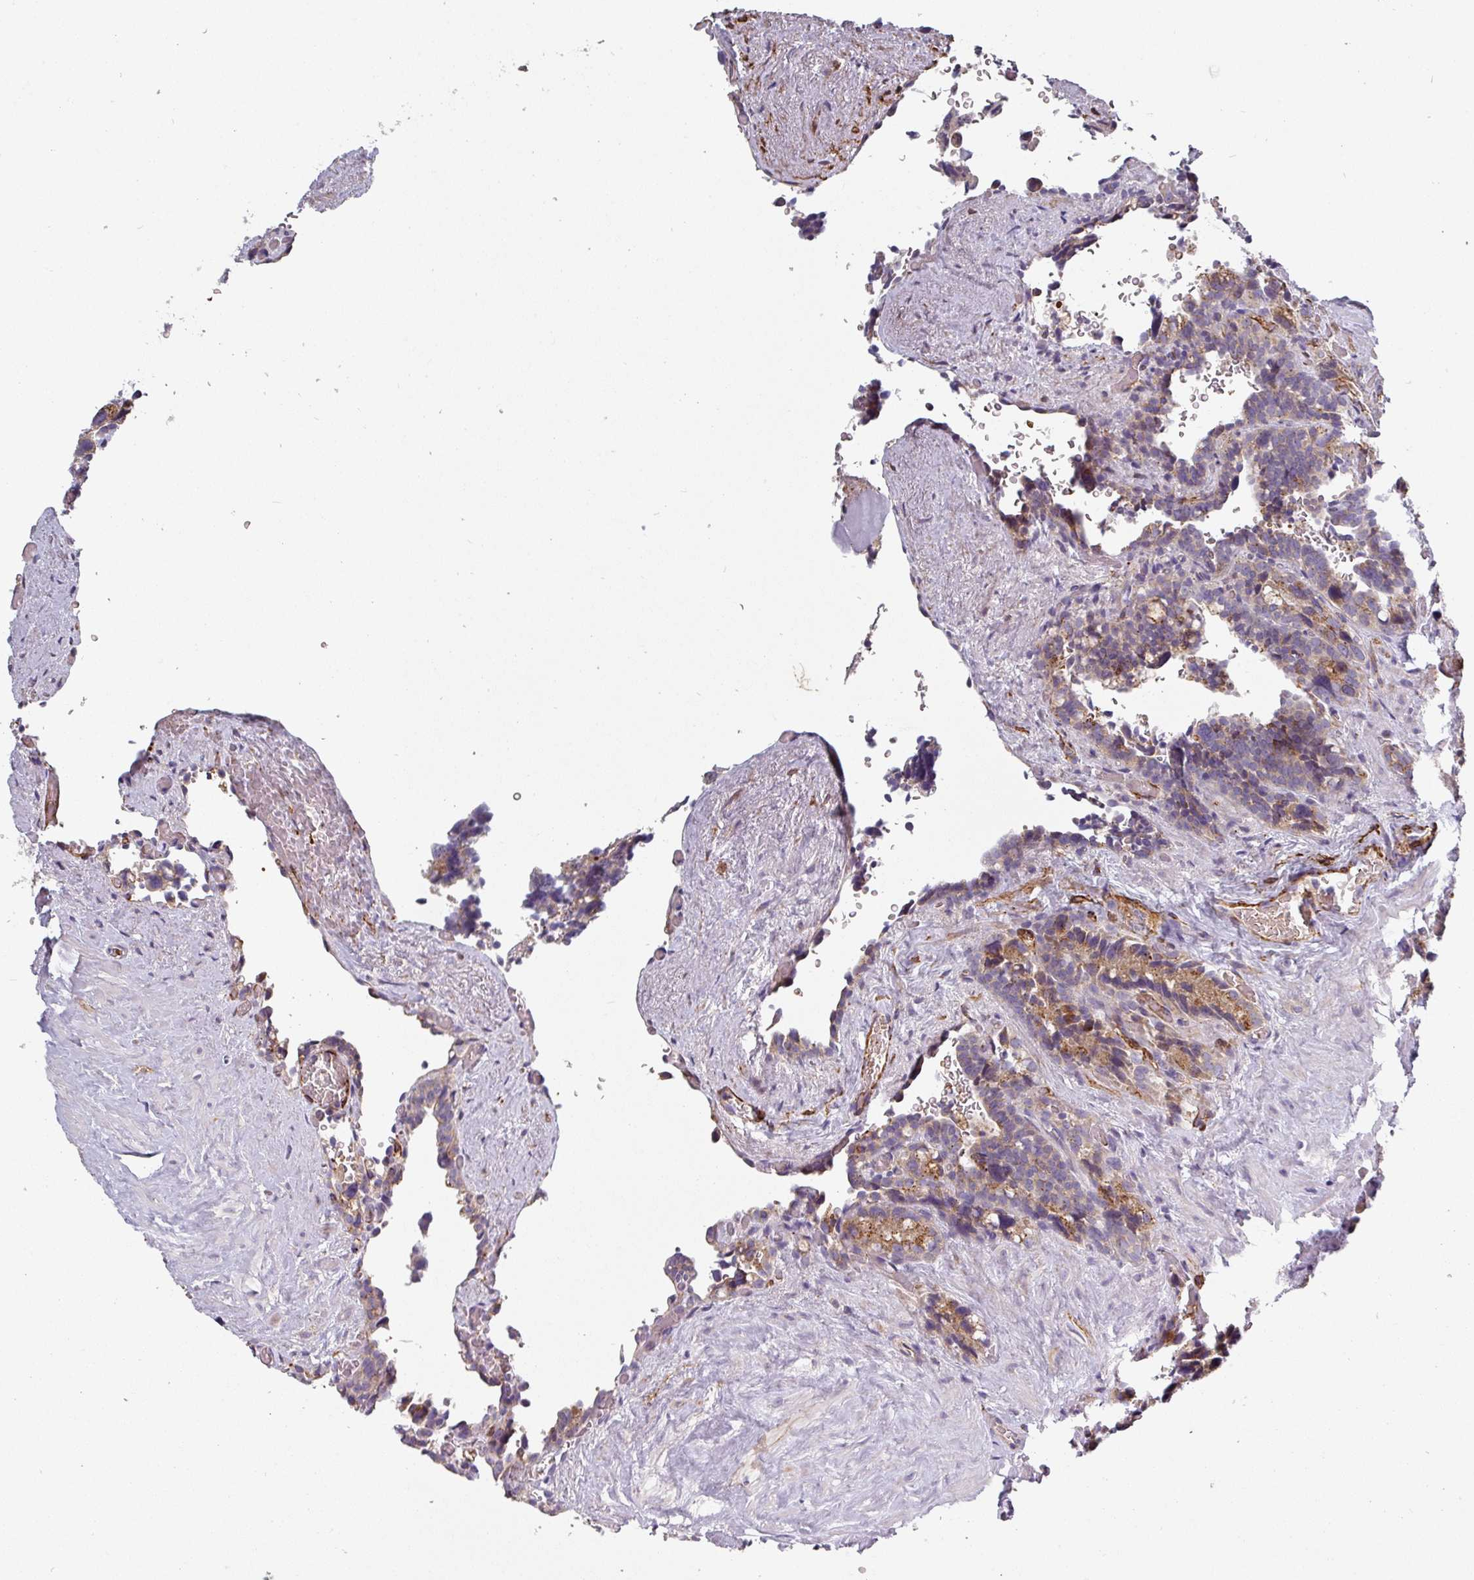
{"staining": {"intensity": "weak", "quantity": ">75%", "location": "cytoplasmic/membranous"}, "tissue": "seminal vesicle", "cell_type": "Glandular cells", "image_type": "normal", "snomed": [{"axis": "morphology", "description": "Normal tissue, NOS"}, {"axis": "topography", "description": "Seminal veicle"}], "caption": "An immunohistochemistry (IHC) micrograph of unremarkable tissue is shown. Protein staining in brown labels weak cytoplasmic/membranous positivity in seminal vesicle within glandular cells.", "gene": "PRODH2", "patient": {"sex": "male", "age": 68}}